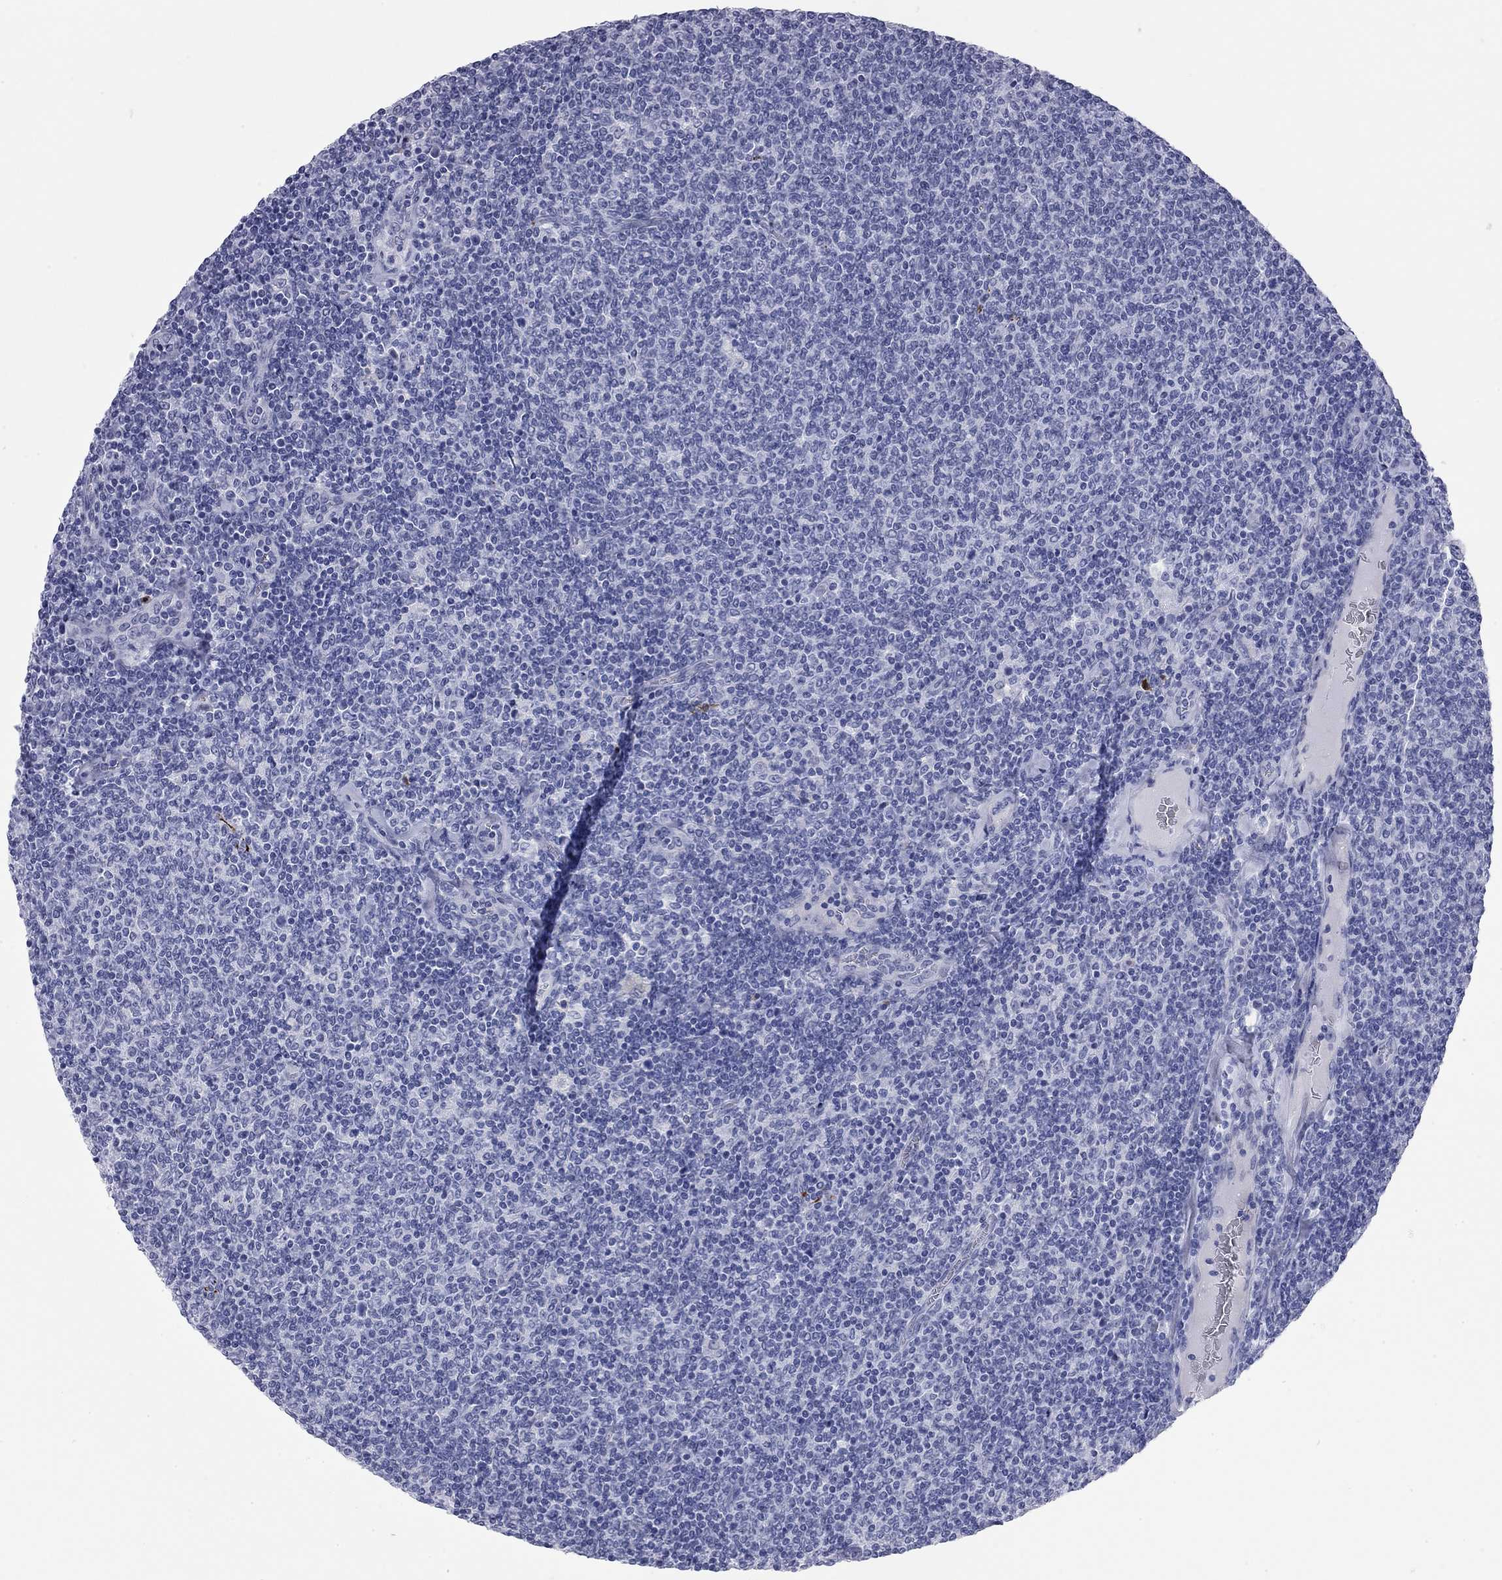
{"staining": {"intensity": "negative", "quantity": "none", "location": "none"}, "tissue": "lymphoma", "cell_type": "Tumor cells", "image_type": "cancer", "snomed": [{"axis": "morphology", "description": "Malignant lymphoma, non-Hodgkin's type, Low grade"}, {"axis": "topography", "description": "Lymph node"}], "caption": "Immunohistochemistry of low-grade malignant lymphoma, non-Hodgkin's type displays no positivity in tumor cells. The staining is performed using DAB (3,3'-diaminobenzidine) brown chromogen with nuclei counter-stained in using hematoxylin.", "gene": "AK8", "patient": {"sex": "male", "age": 52}}